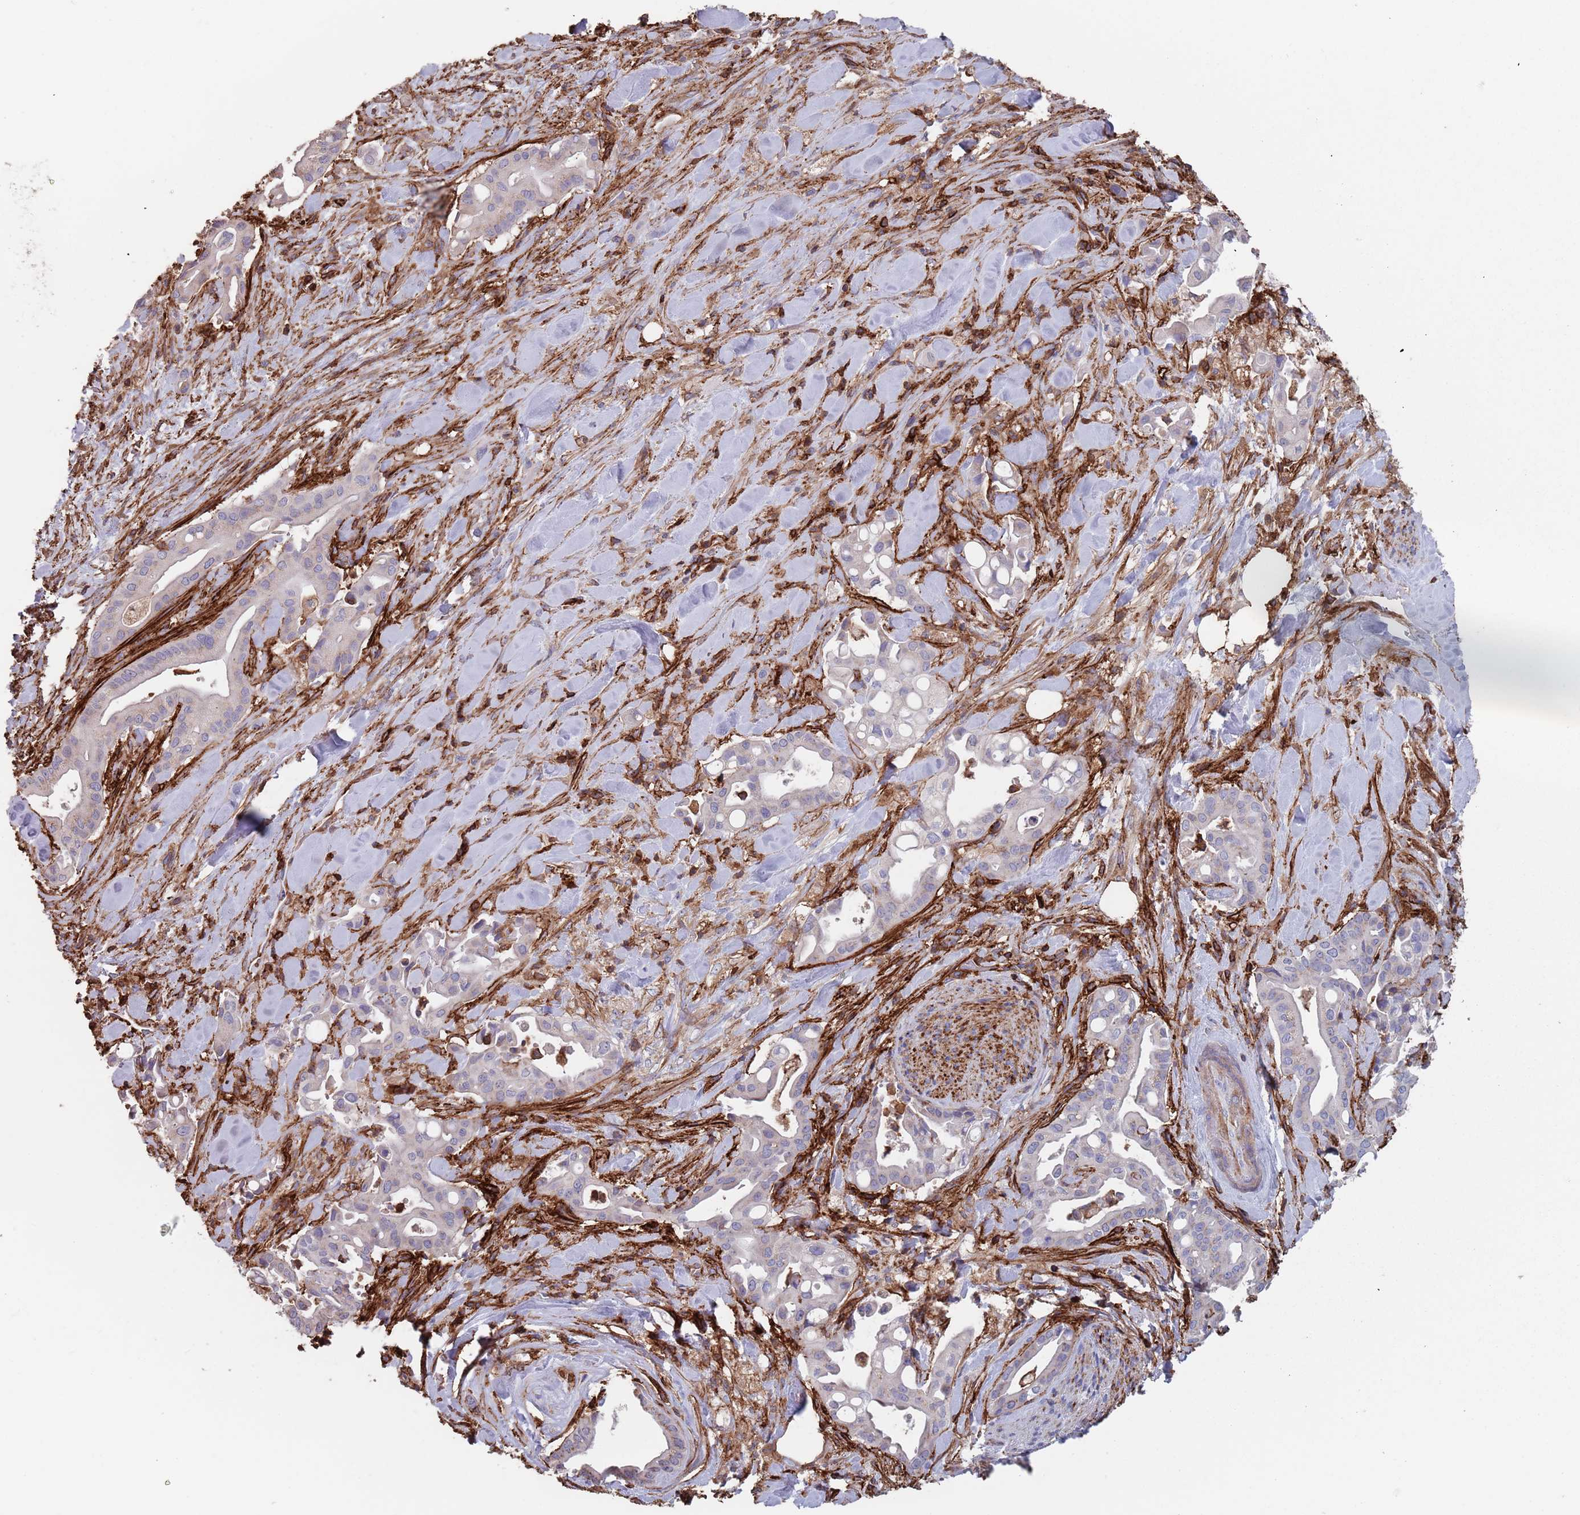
{"staining": {"intensity": "negative", "quantity": "none", "location": "none"}, "tissue": "liver cancer", "cell_type": "Tumor cells", "image_type": "cancer", "snomed": [{"axis": "morphology", "description": "Cholangiocarcinoma"}, {"axis": "topography", "description": "Liver"}], "caption": "Tumor cells show no significant expression in cholangiocarcinoma (liver).", "gene": "RNF144A", "patient": {"sex": "female", "age": 68}}